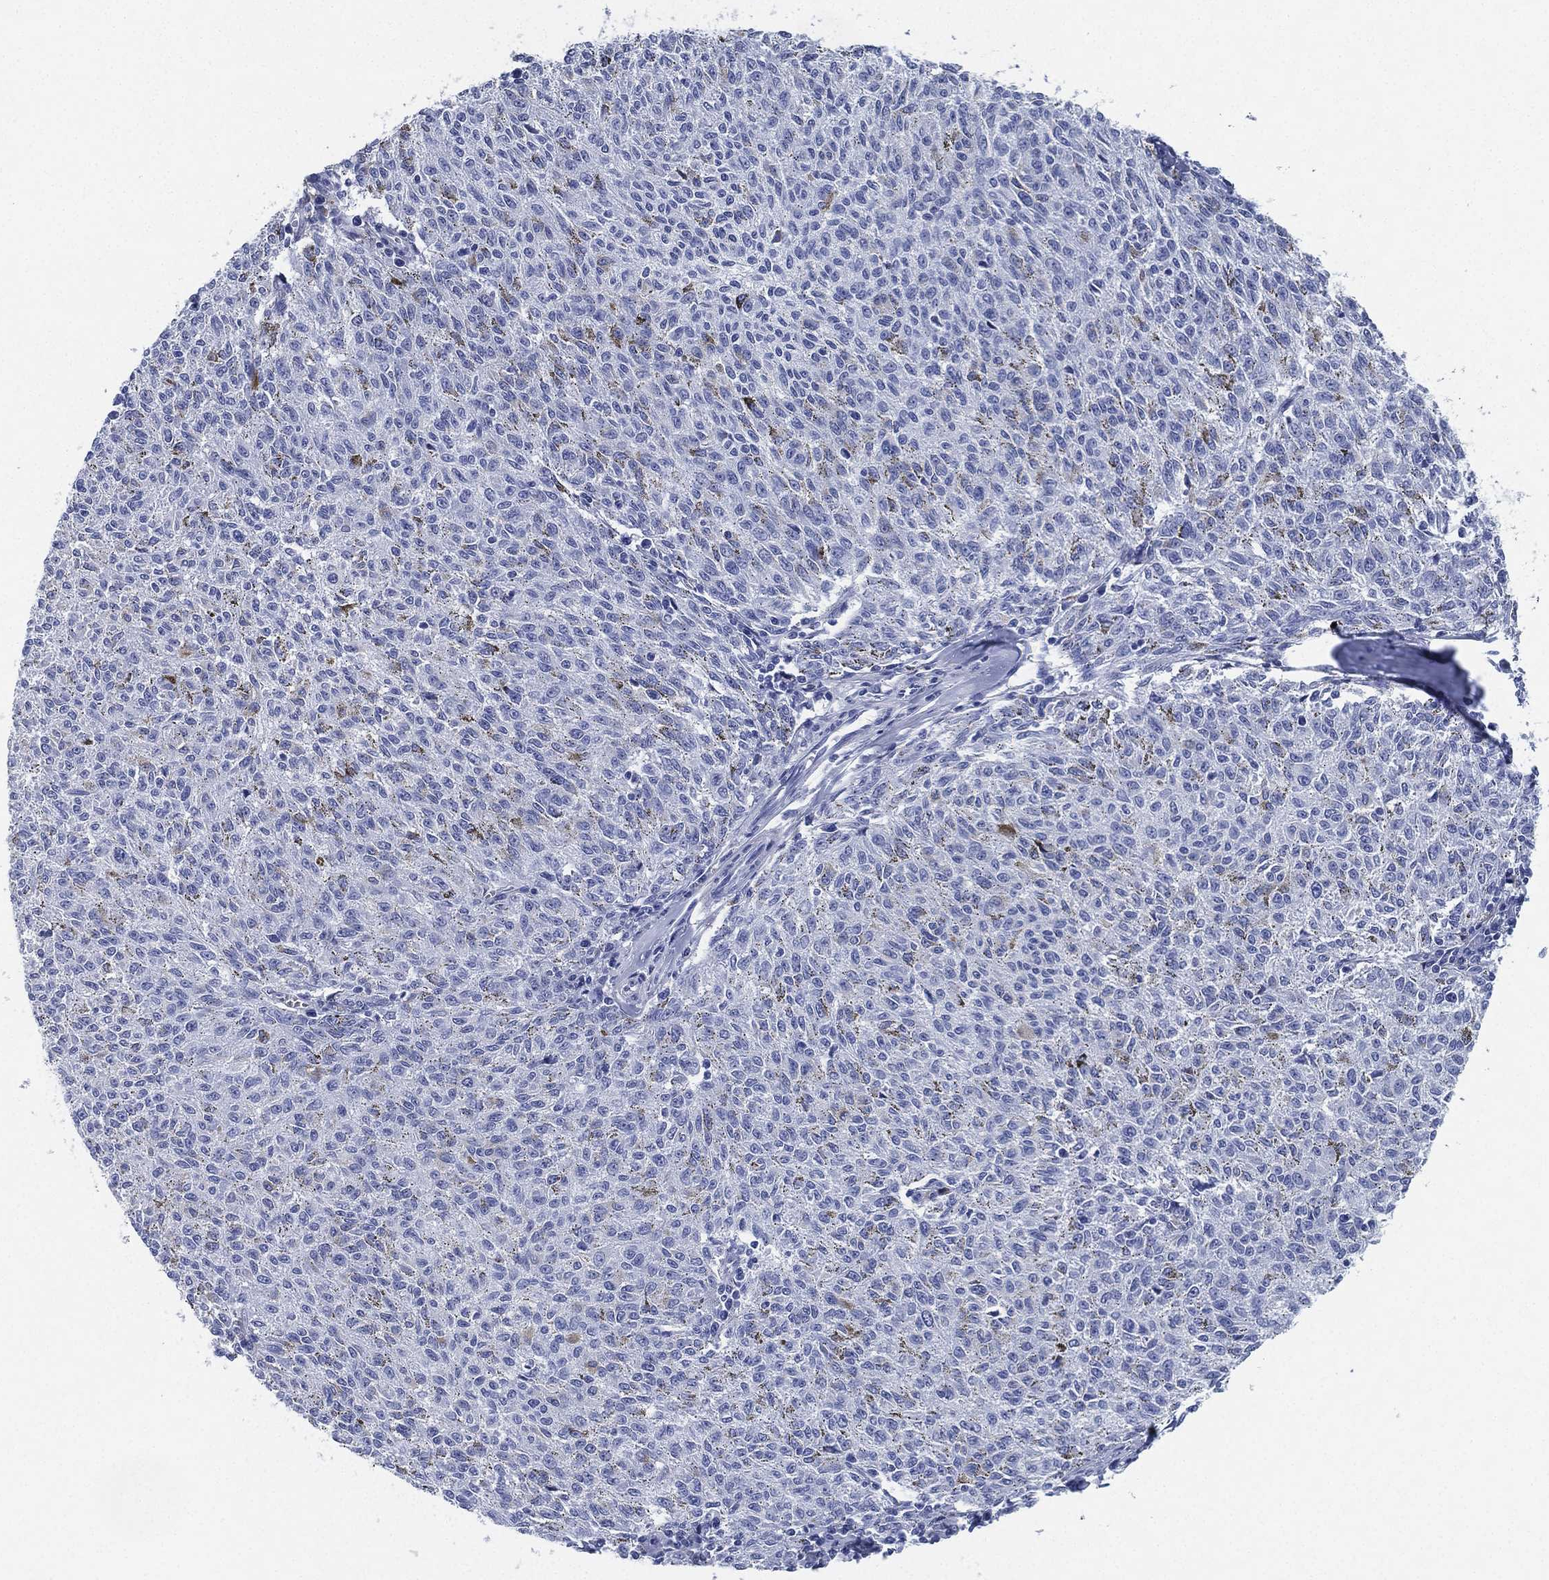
{"staining": {"intensity": "negative", "quantity": "none", "location": "none"}, "tissue": "melanoma", "cell_type": "Tumor cells", "image_type": "cancer", "snomed": [{"axis": "morphology", "description": "Malignant melanoma, NOS"}, {"axis": "topography", "description": "Skin"}], "caption": "Immunohistochemistry (IHC) photomicrograph of malignant melanoma stained for a protein (brown), which reveals no expression in tumor cells.", "gene": "DEFB121", "patient": {"sex": "female", "age": 72}}